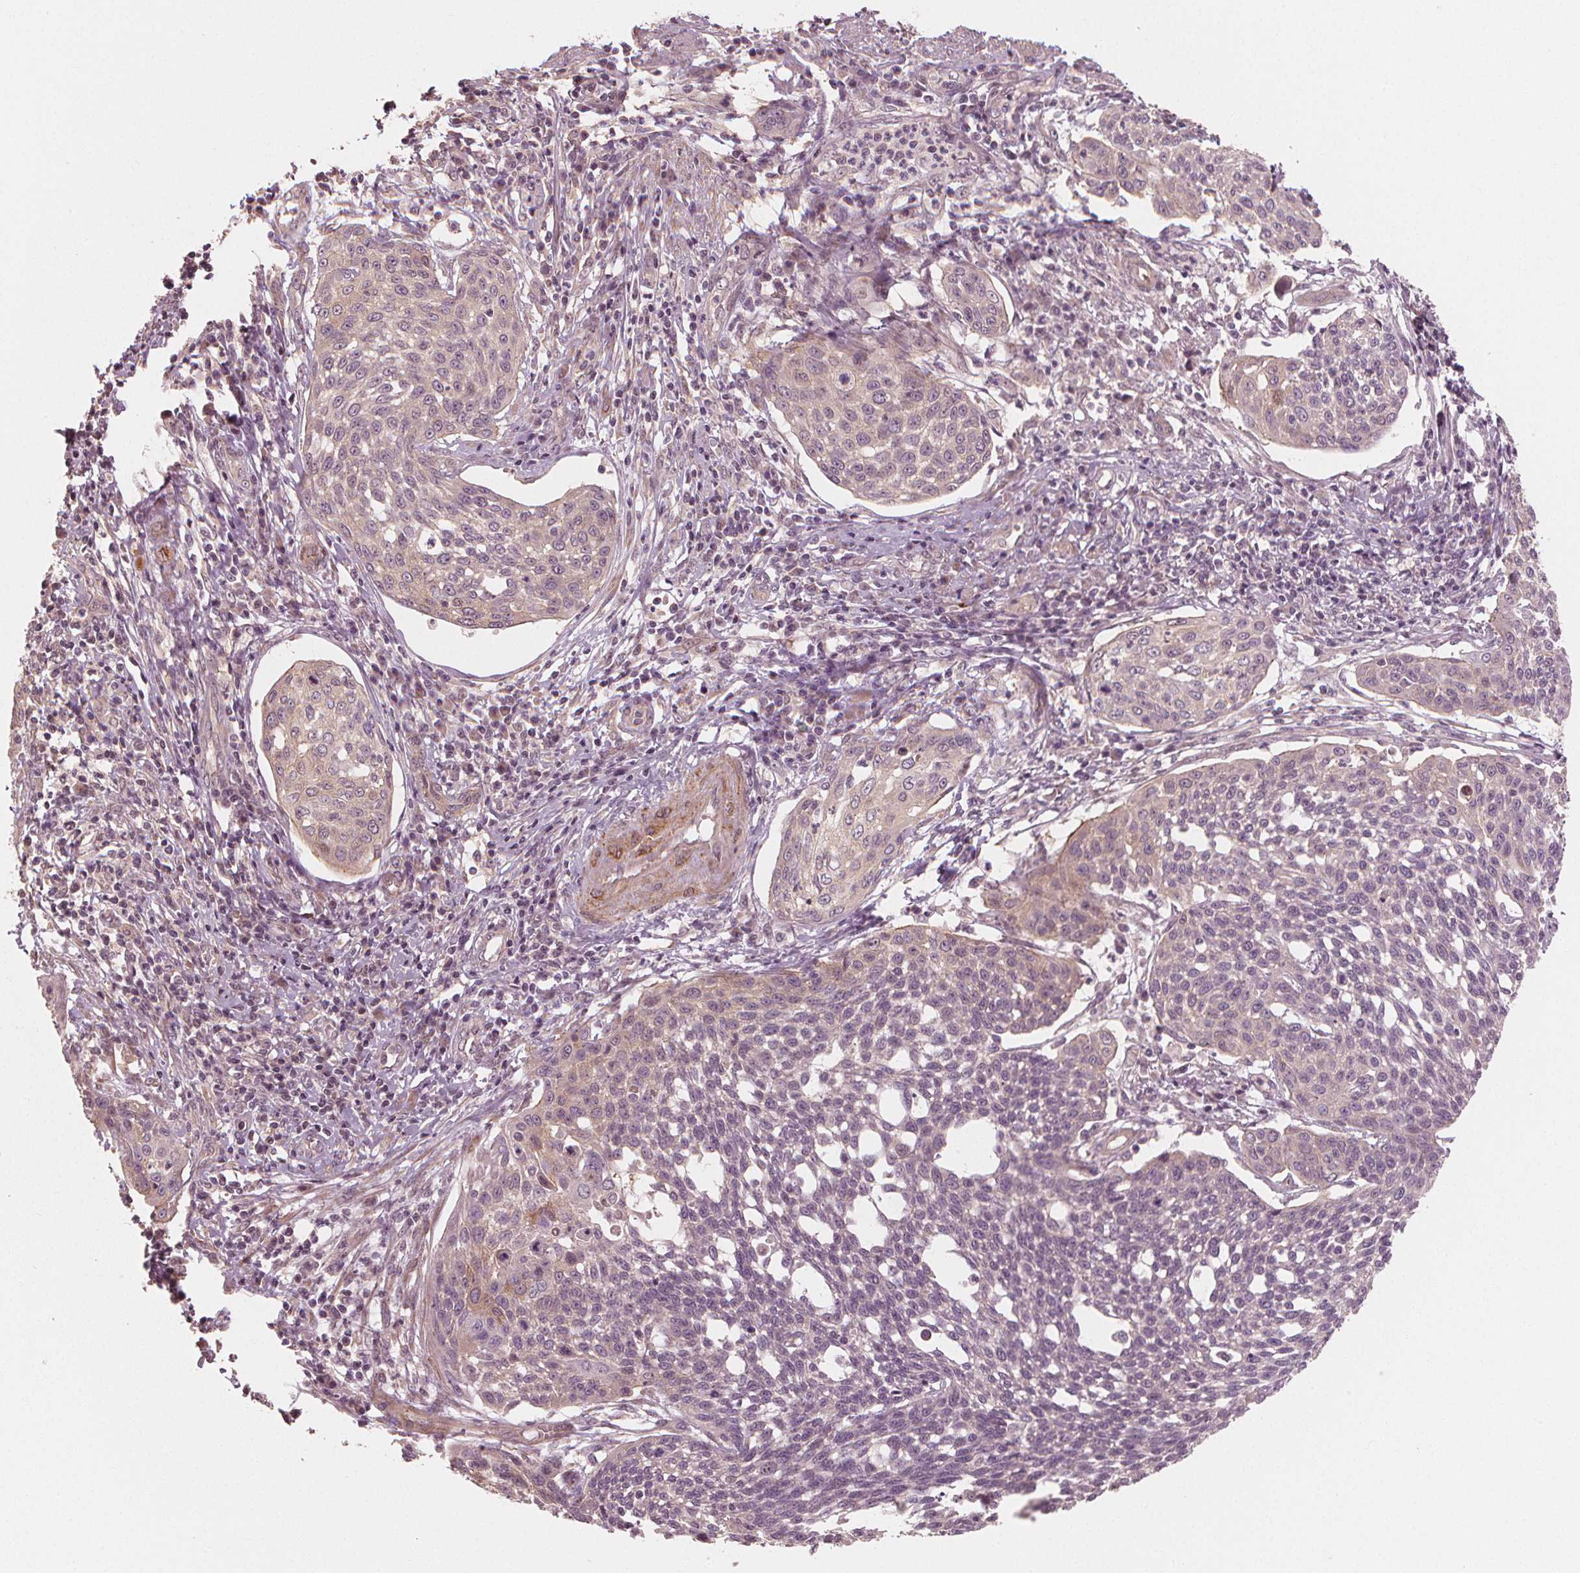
{"staining": {"intensity": "moderate", "quantity": "<25%", "location": "cytoplasmic/membranous"}, "tissue": "cervical cancer", "cell_type": "Tumor cells", "image_type": "cancer", "snomed": [{"axis": "morphology", "description": "Squamous cell carcinoma, NOS"}, {"axis": "topography", "description": "Cervix"}], "caption": "The histopathology image demonstrates a brown stain indicating the presence of a protein in the cytoplasmic/membranous of tumor cells in cervical squamous cell carcinoma. (Brightfield microscopy of DAB IHC at high magnification).", "gene": "CLBA1", "patient": {"sex": "female", "age": 34}}